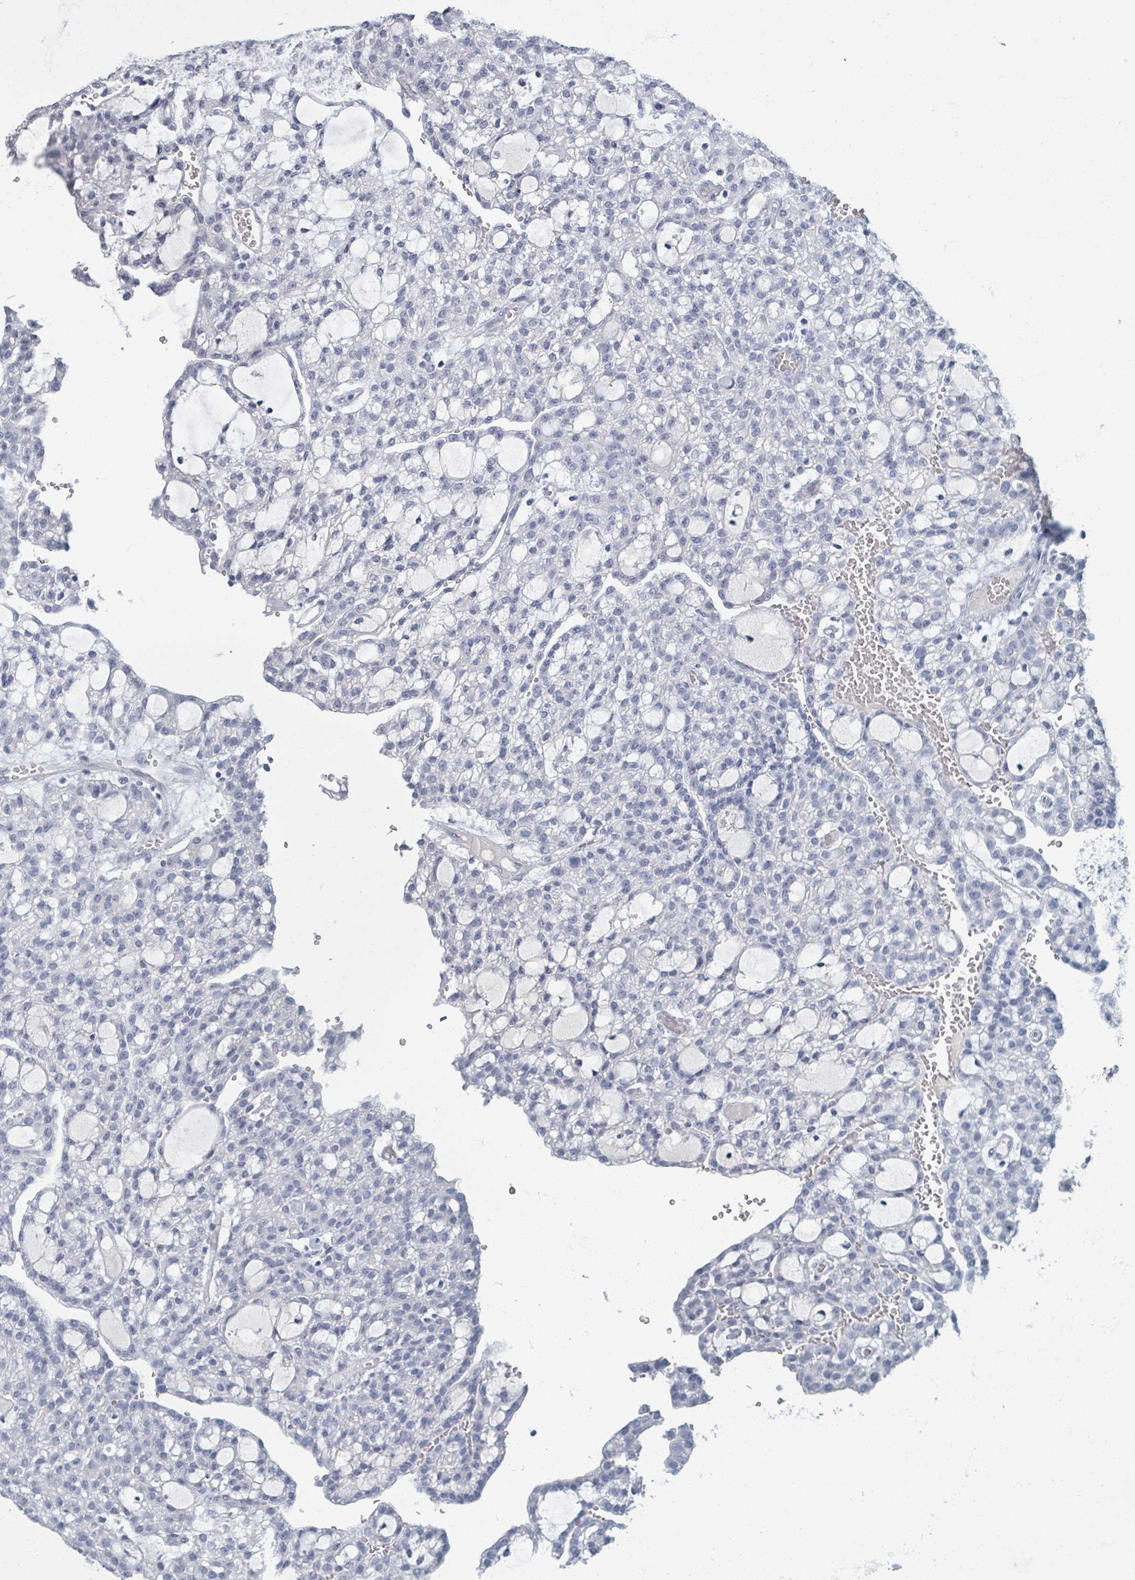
{"staining": {"intensity": "negative", "quantity": "none", "location": "none"}, "tissue": "renal cancer", "cell_type": "Tumor cells", "image_type": "cancer", "snomed": [{"axis": "morphology", "description": "Adenocarcinoma, NOS"}, {"axis": "topography", "description": "Kidney"}], "caption": "IHC photomicrograph of neoplastic tissue: adenocarcinoma (renal) stained with DAB shows no significant protein positivity in tumor cells.", "gene": "TAS2R1", "patient": {"sex": "male", "age": 63}}